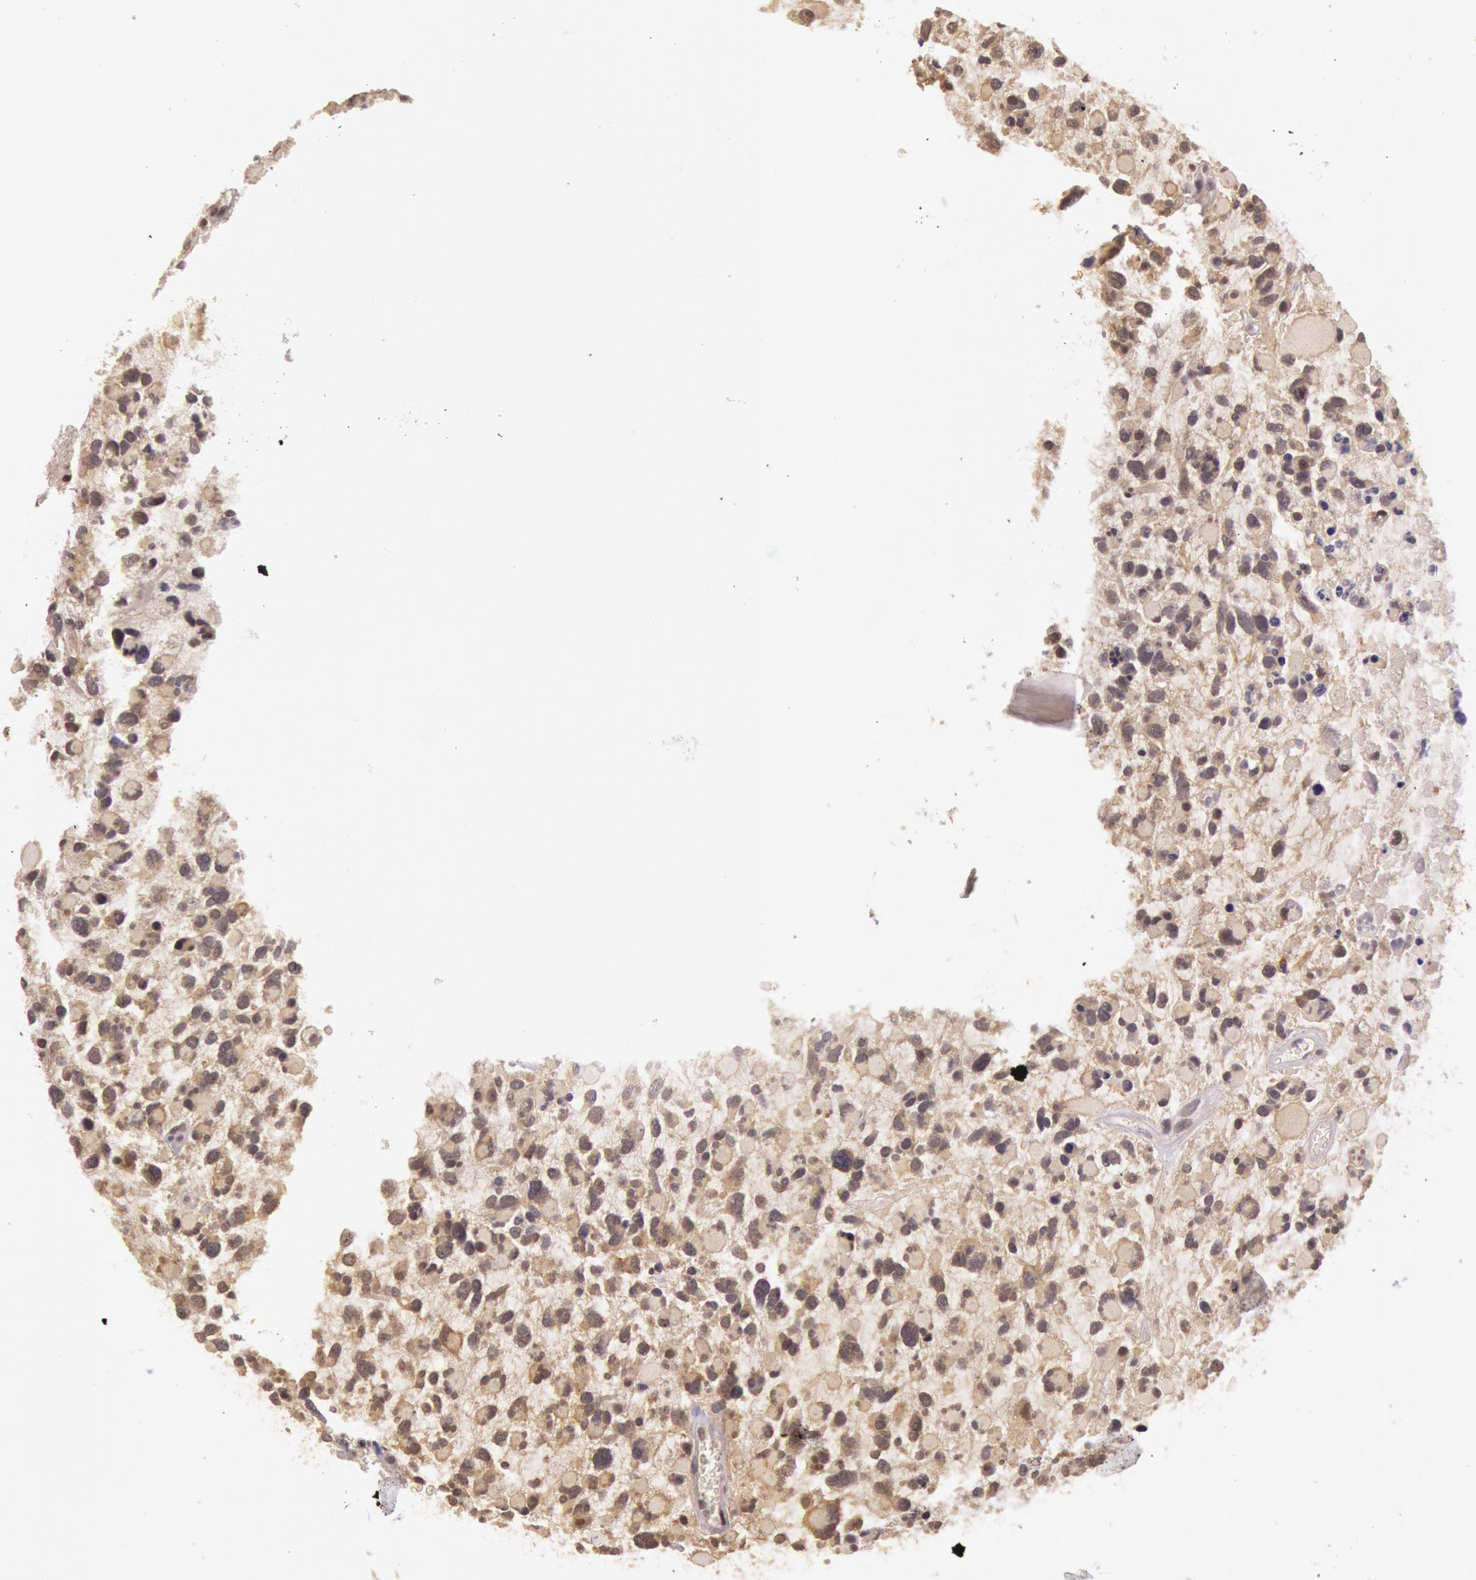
{"staining": {"intensity": "moderate", "quantity": ">75%", "location": "cytoplasmic/membranous"}, "tissue": "glioma", "cell_type": "Tumor cells", "image_type": "cancer", "snomed": [{"axis": "morphology", "description": "Glioma, malignant, High grade"}, {"axis": "topography", "description": "Brain"}], "caption": "Immunohistochemistry of human malignant glioma (high-grade) displays medium levels of moderate cytoplasmic/membranous positivity in approximately >75% of tumor cells.", "gene": "RTL10", "patient": {"sex": "female", "age": 37}}